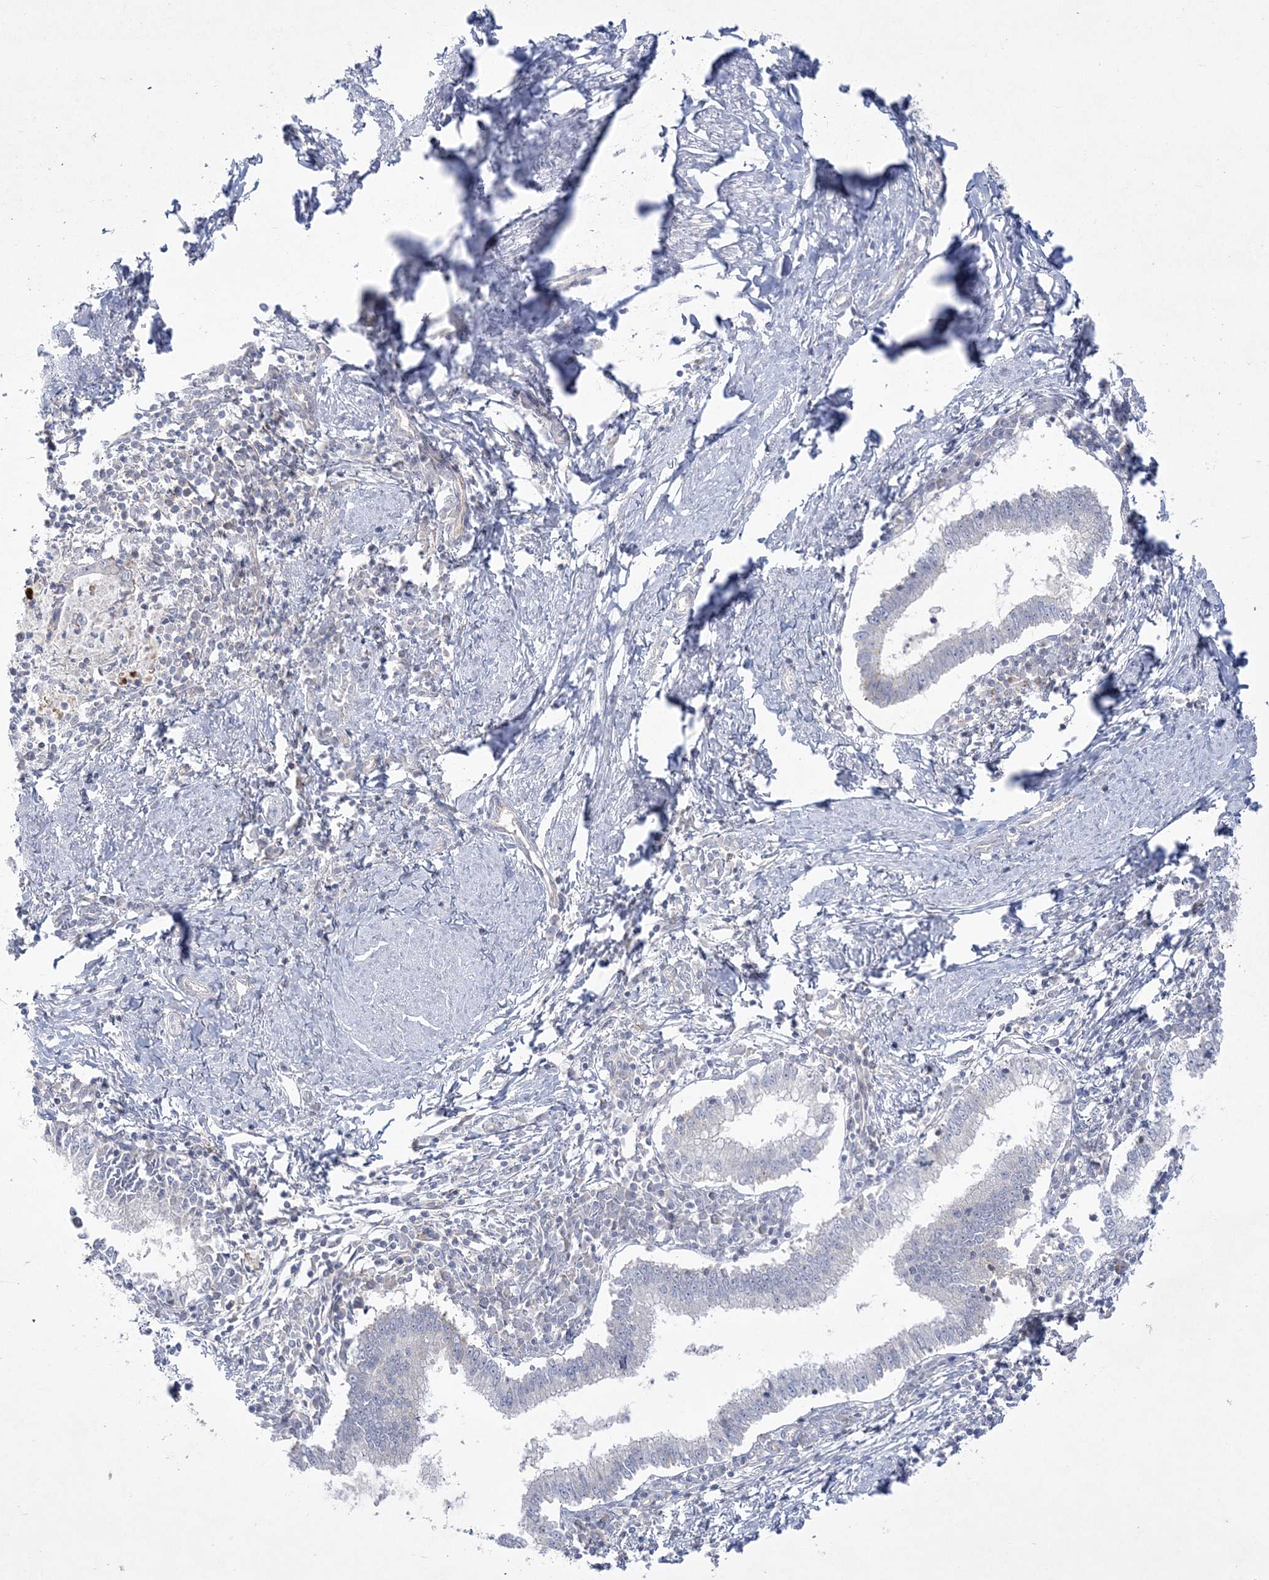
{"staining": {"intensity": "negative", "quantity": "none", "location": "none"}, "tissue": "cervical cancer", "cell_type": "Tumor cells", "image_type": "cancer", "snomed": [{"axis": "morphology", "description": "Adenocarcinoma, NOS"}, {"axis": "topography", "description": "Cervix"}], "caption": "Cervical adenocarcinoma stained for a protein using immunohistochemistry (IHC) shows no positivity tumor cells.", "gene": "ADAMTS12", "patient": {"sex": "female", "age": 36}}